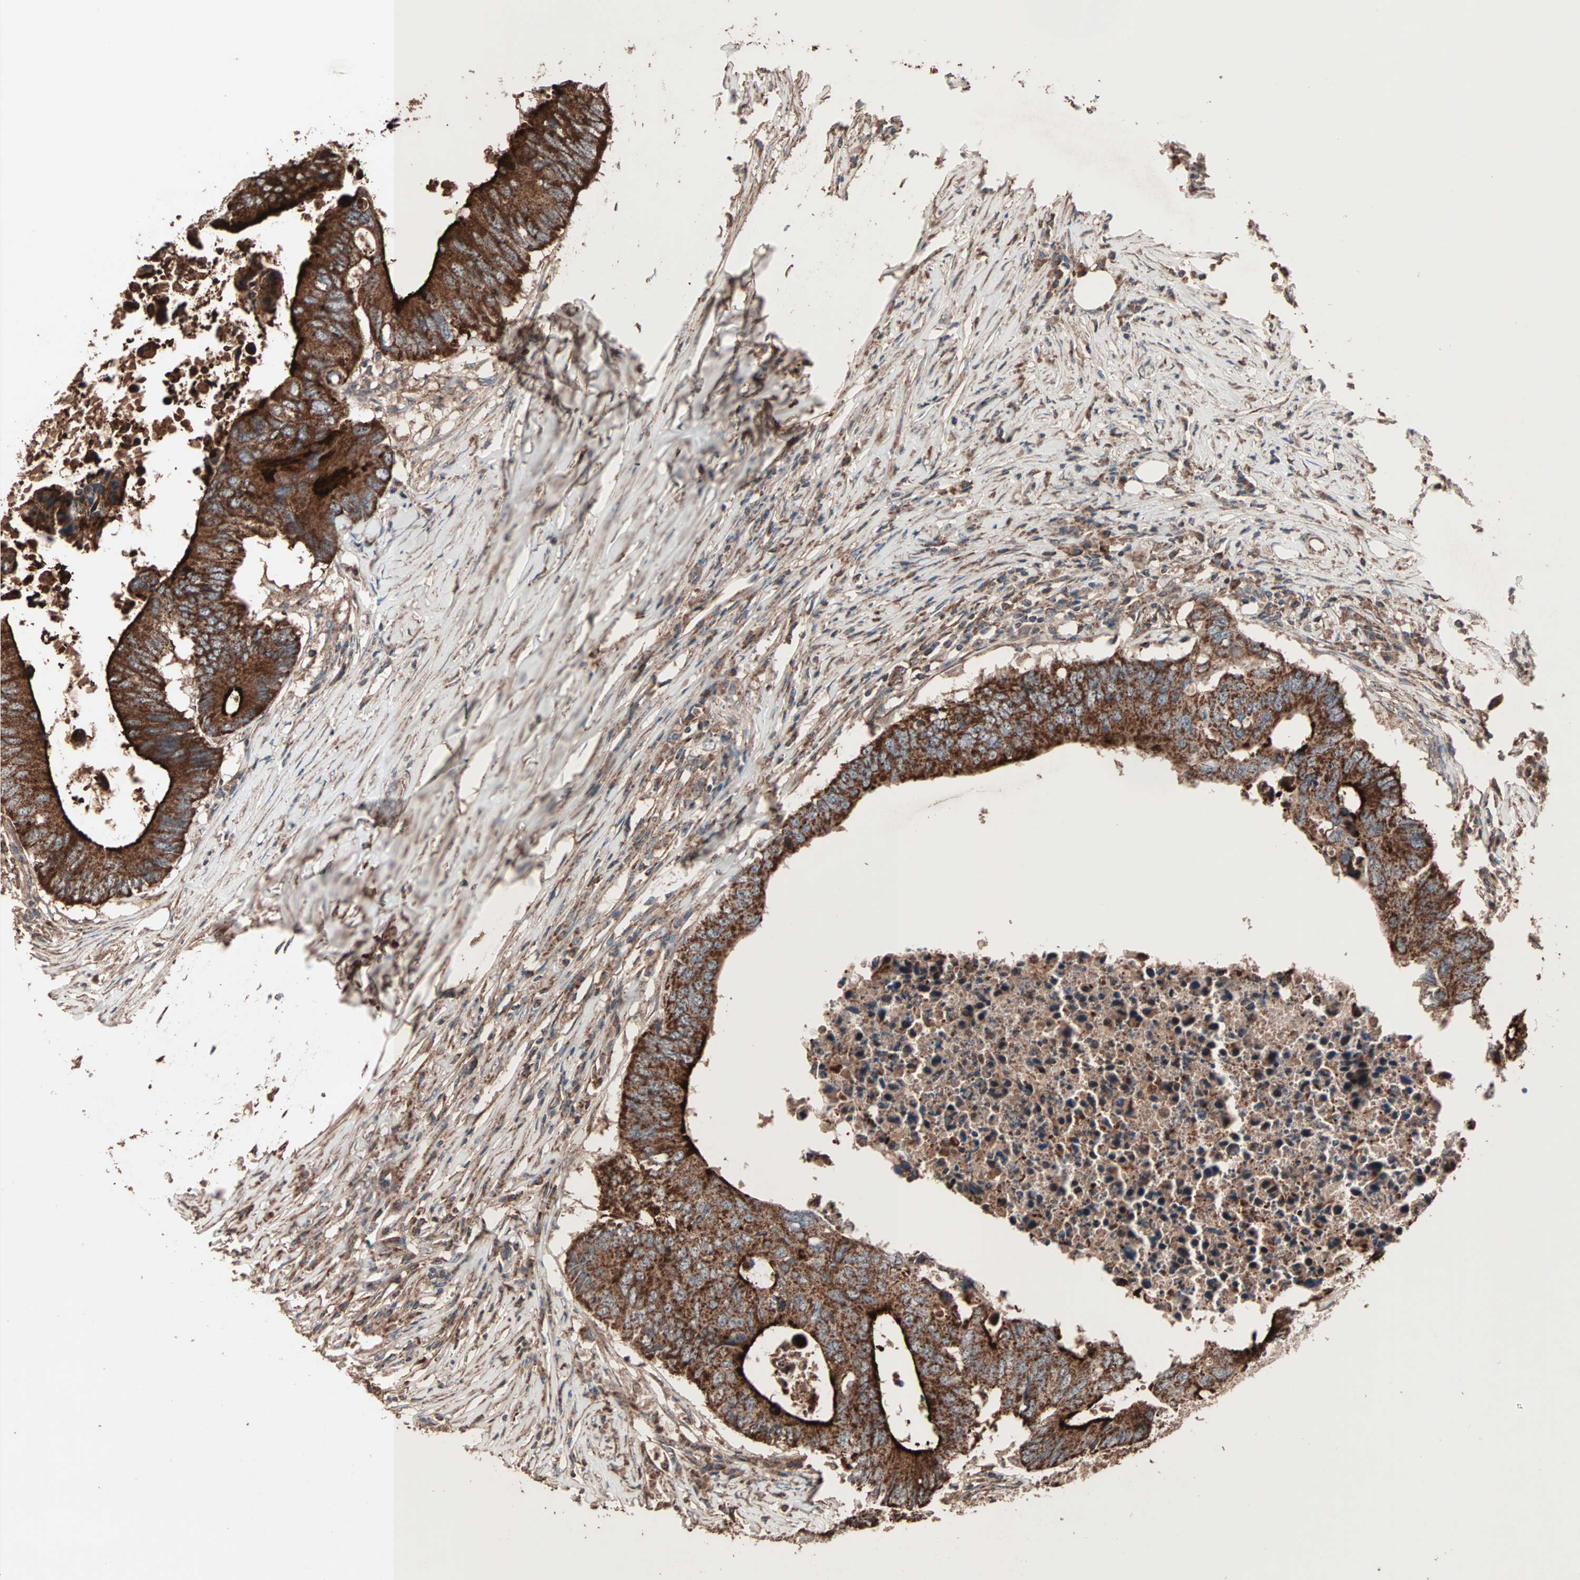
{"staining": {"intensity": "strong", "quantity": ">75%", "location": "cytoplasmic/membranous"}, "tissue": "colorectal cancer", "cell_type": "Tumor cells", "image_type": "cancer", "snomed": [{"axis": "morphology", "description": "Adenocarcinoma, NOS"}, {"axis": "topography", "description": "Colon"}], "caption": "Protein expression analysis of adenocarcinoma (colorectal) reveals strong cytoplasmic/membranous positivity in about >75% of tumor cells.", "gene": "MRPL2", "patient": {"sex": "male", "age": 71}}